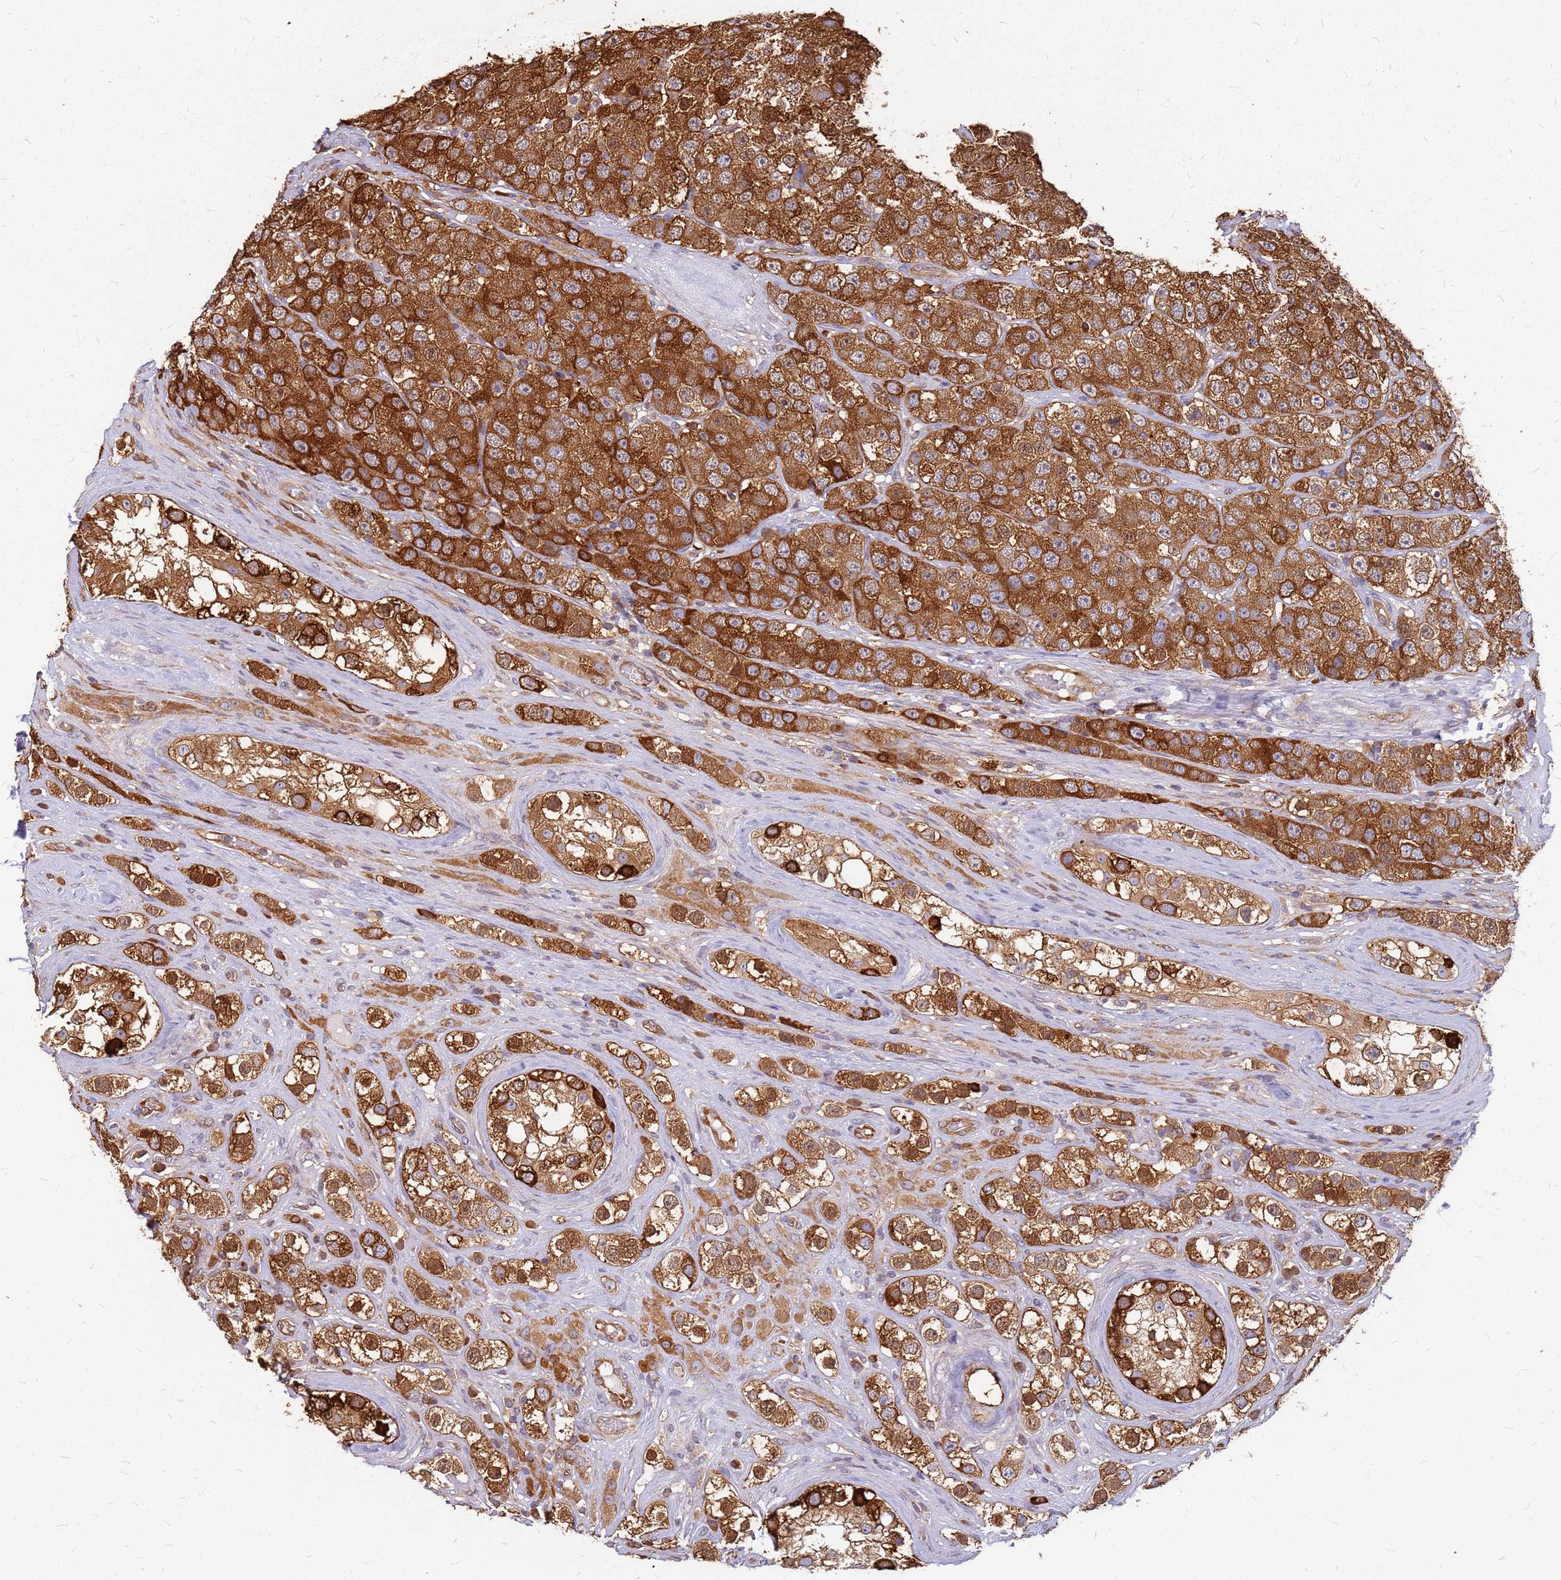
{"staining": {"intensity": "strong", "quantity": ">75%", "location": "cytoplasmic/membranous"}, "tissue": "testis cancer", "cell_type": "Tumor cells", "image_type": "cancer", "snomed": [{"axis": "morphology", "description": "Seminoma, NOS"}, {"axis": "topography", "description": "Testis"}], "caption": "Strong cytoplasmic/membranous protein staining is seen in approximately >75% of tumor cells in testis seminoma. The staining was performed using DAB (3,3'-diaminobenzidine) to visualize the protein expression in brown, while the nuclei were stained in blue with hematoxylin (Magnification: 20x).", "gene": "HDX", "patient": {"sex": "male", "age": 28}}